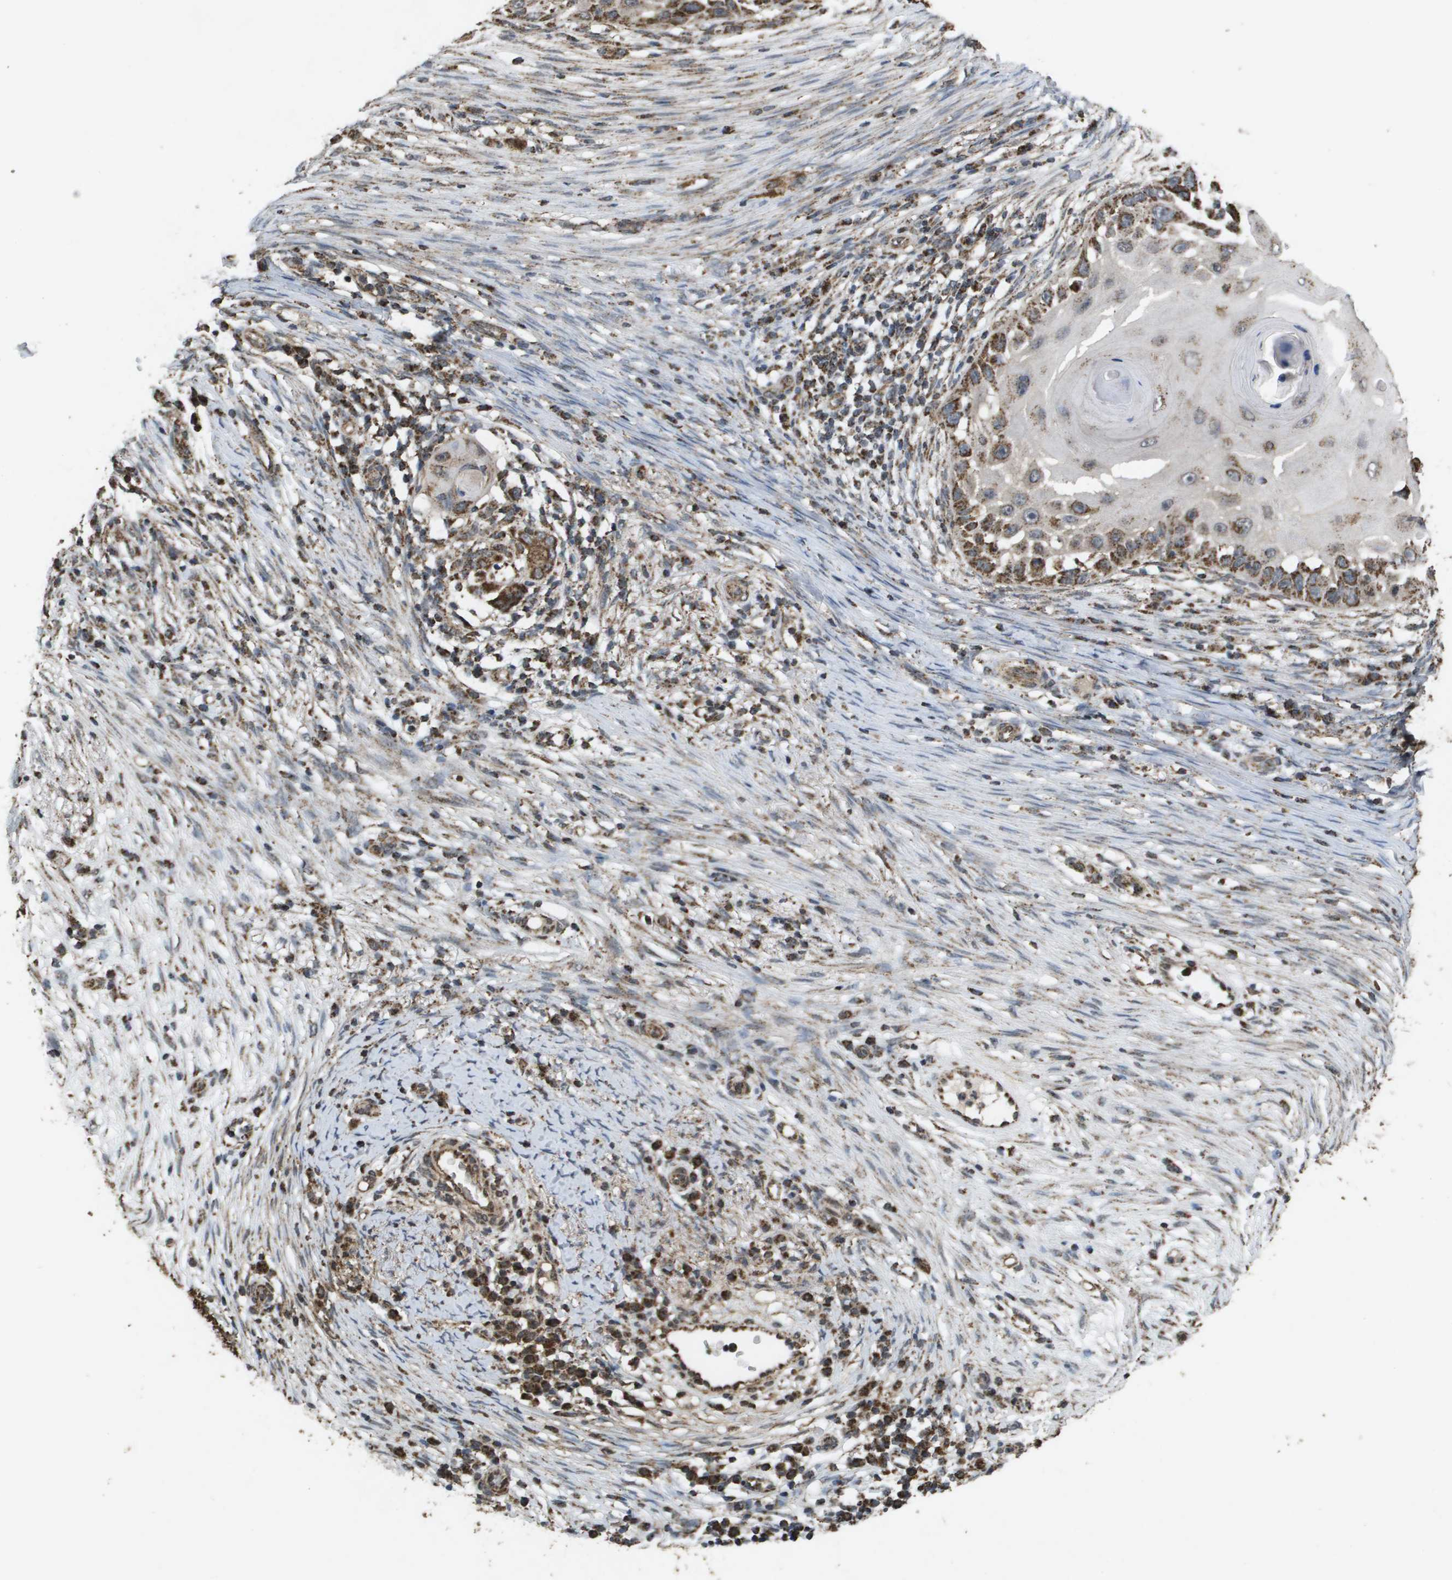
{"staining": {"intensity": "moderate", "quantity": ">75%", "location": "cytoplasmic/membranous"}, "tissue": "skin cancer", "cell_type": "Tumor cells", "image_type": "cancer", "snomed": [{"axis": "morphology", "description": "Squamous cell carcinoma, NOS"}, {"axis": "topography", "description": "Skin"}], "caption": "Skin cancer (squamous cell carcinoma) stained for a protein shows moderate cytoplasmic/membranous positivity in tumor cells.", "gene": "HSPE1", "patient": {"sex": "female", "age": 44}}